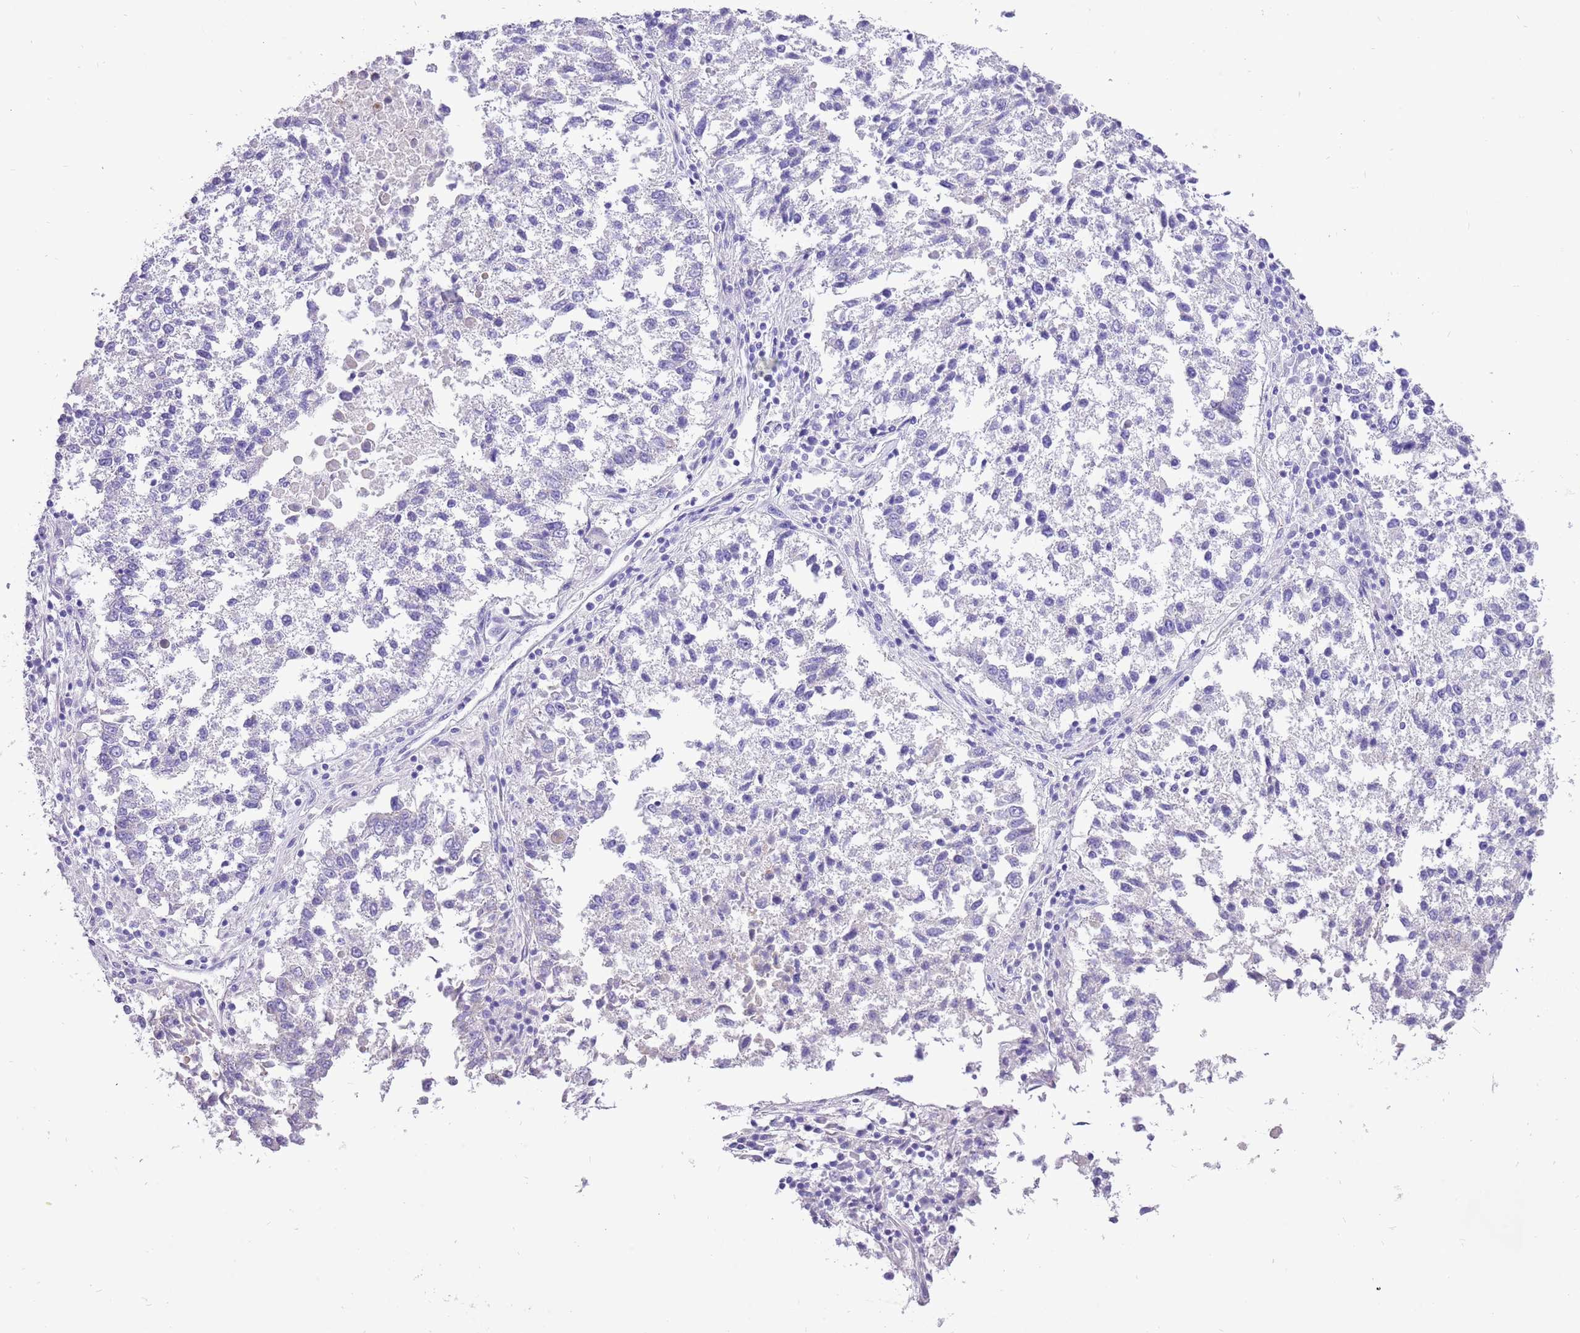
{"staining": {"intensity": "negative", "quantity": "none", "location": "none"}, "tissue": "lung cancer", "cell_type": "Tumor cells", "image_type": "cancer", "snomed": [{"axis": "morphology", "description": "Squamous cell carcinoma, NOS"}, {"axis": "topography", "description": "Lung"}], "caption": "Immunohistochemistry image of lung cancer stained for a protein (brown), which displays no expression in tumor cells.", "gene": "KBTBD3", "patient": {"sex": "male", "age": 73}}